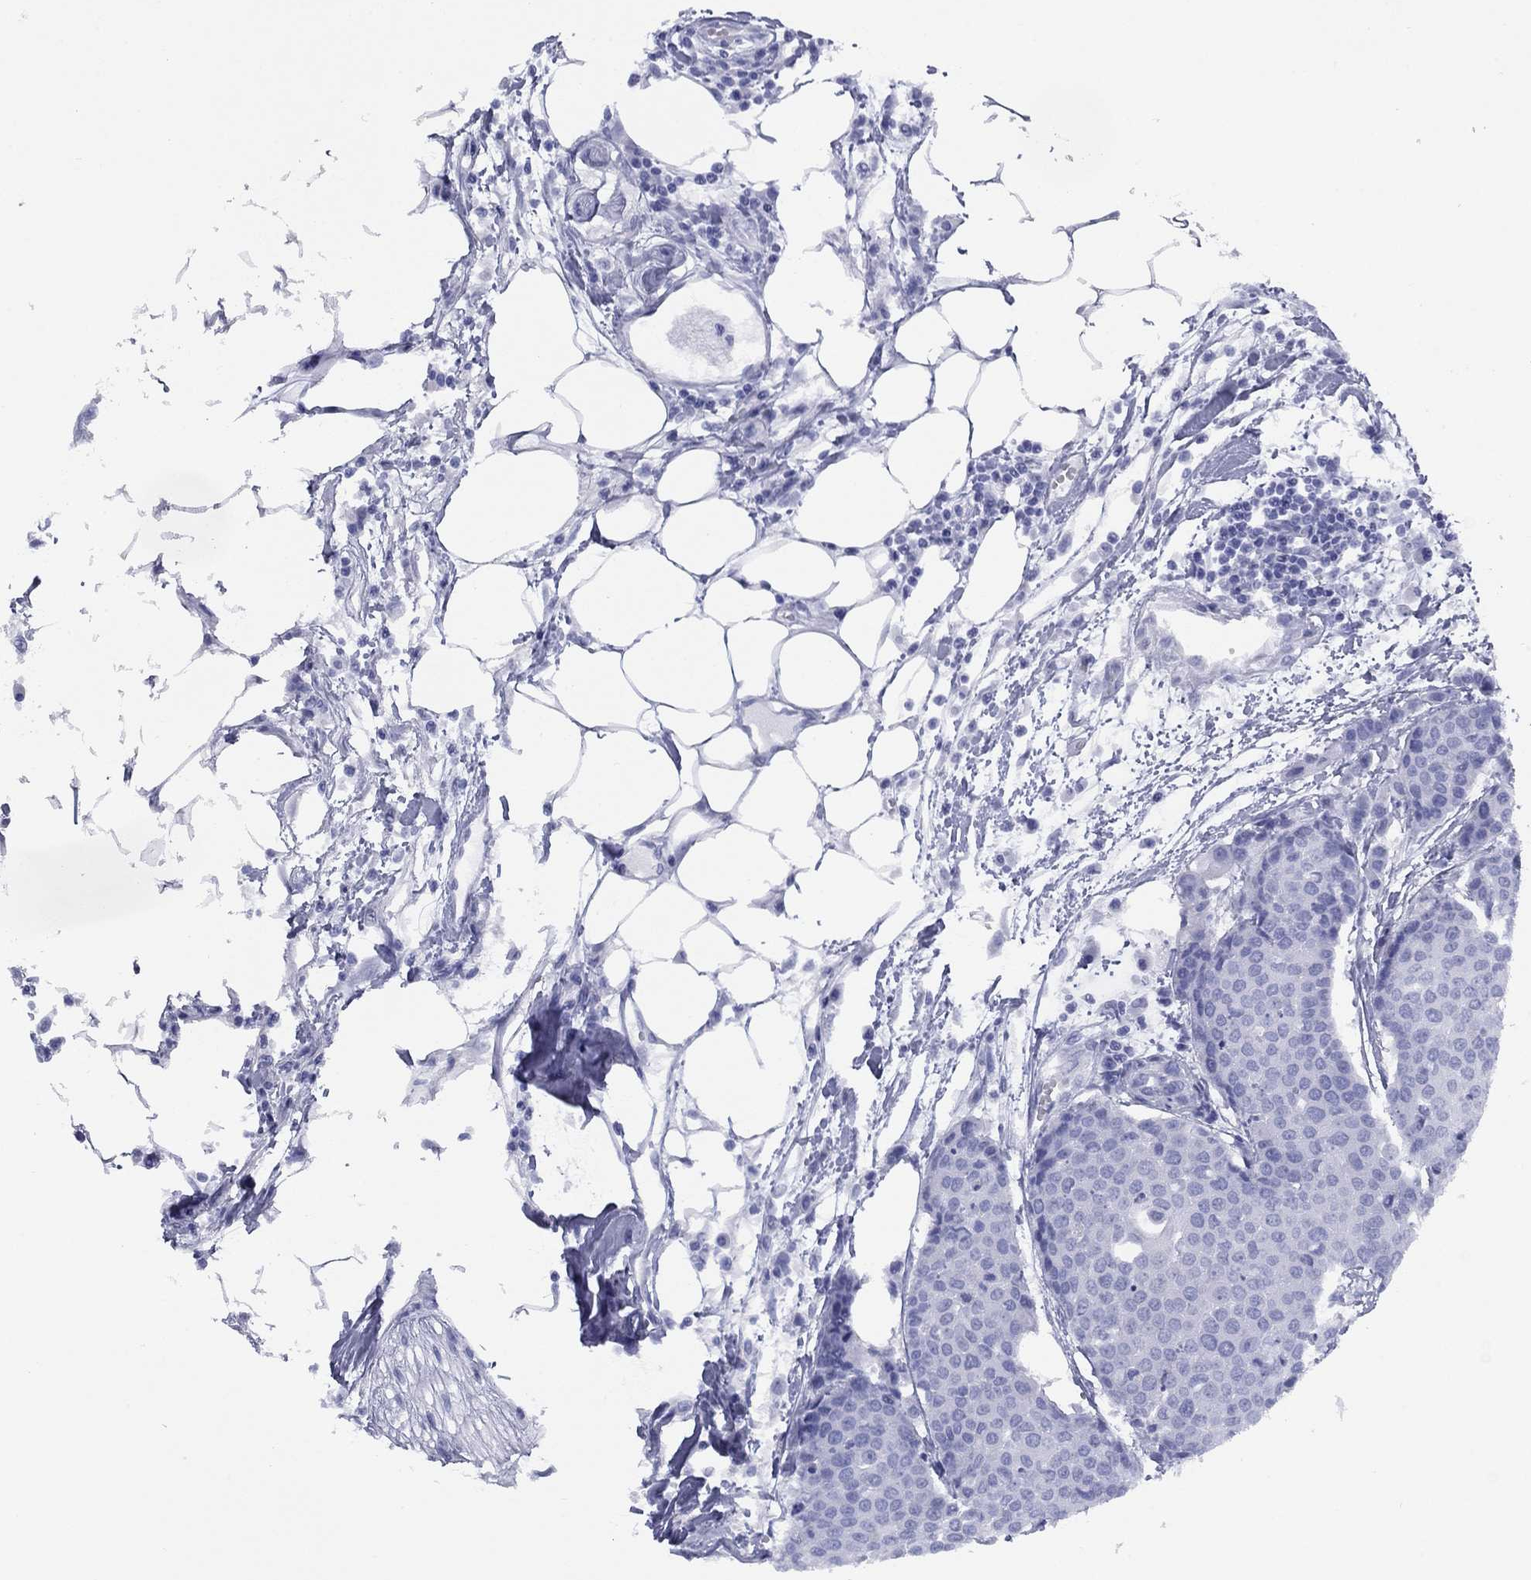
{"staining": {"intensity": "negative", "quantity": "none", "location": "none"}, "tissue": "carcinoid", "cell_type": "Tumor cells", "image_type": "cancer", "snomed": [{"axis": "morphology", "description": "Carcinoid, malignant, NOS"}, {"axis": "topography", "description": "Colon"}], "caption": "Immunohistochemical staining of human carcinoid (malignant) shows no significant positivity in tumor cells. (Brightfield microscopy of DAB (3,3'-diaminobenzidine) immunohistochemistry (IHC) at high magnification).", "gene": "TIGD4", "patient": {"sex": "male", "age": 81}}